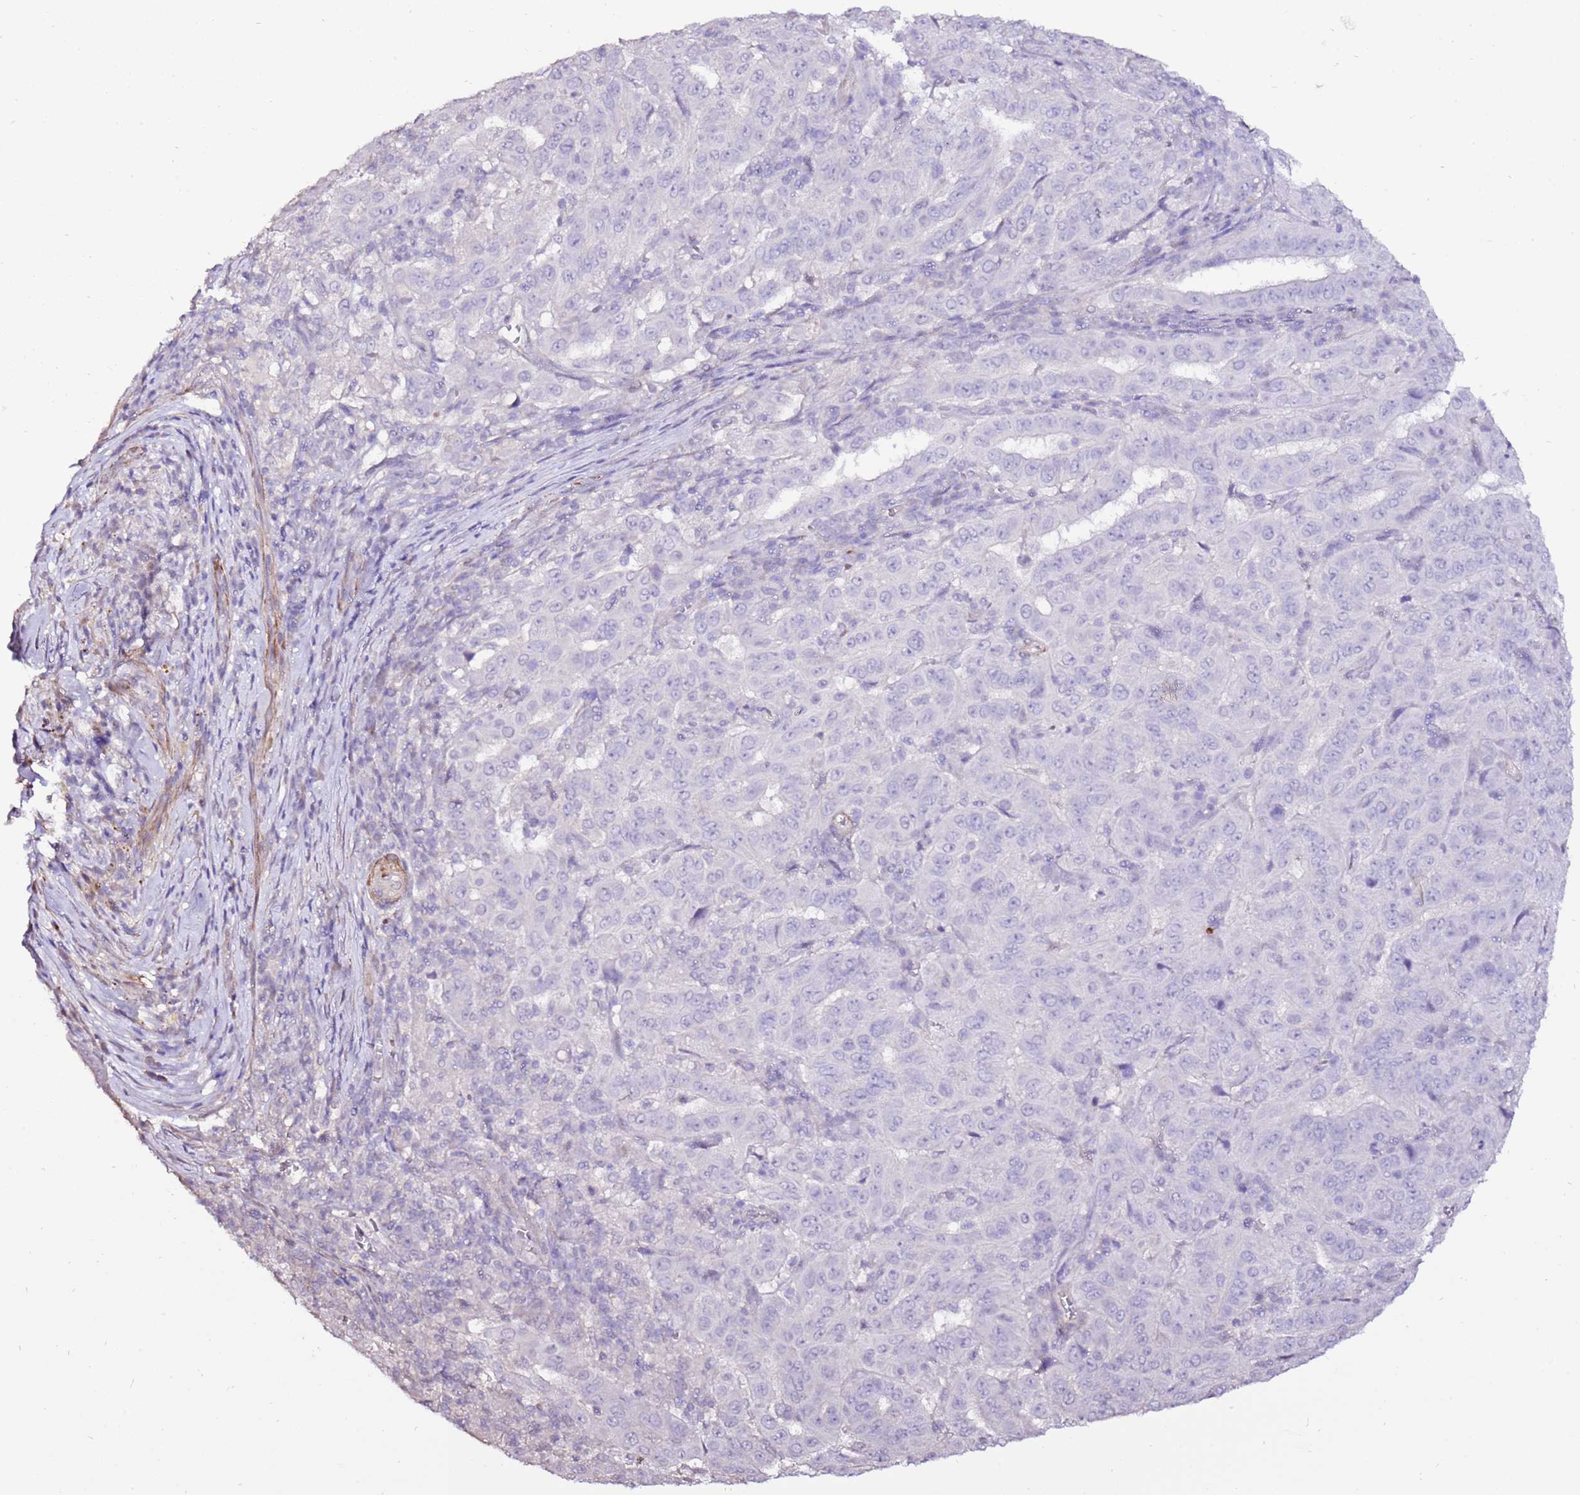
{"staining": {"intensity": "negative", "quantity": "none", "location": "none"}, "tissue": "pancreatic cancer", "cell_type": "Tumor cells", "image_type": "cancer", "snomed": [{"axis": "morphology", "description": "Adenocarcinoma, NOS"}, {"axis": "topography", "description": "Pancreas"}], "caption": "A micrograph of human pancreatic cancer is negative for staining in tumor cells.", "gene": "ART5", "patient": {"sex": "male", "age": 63}}